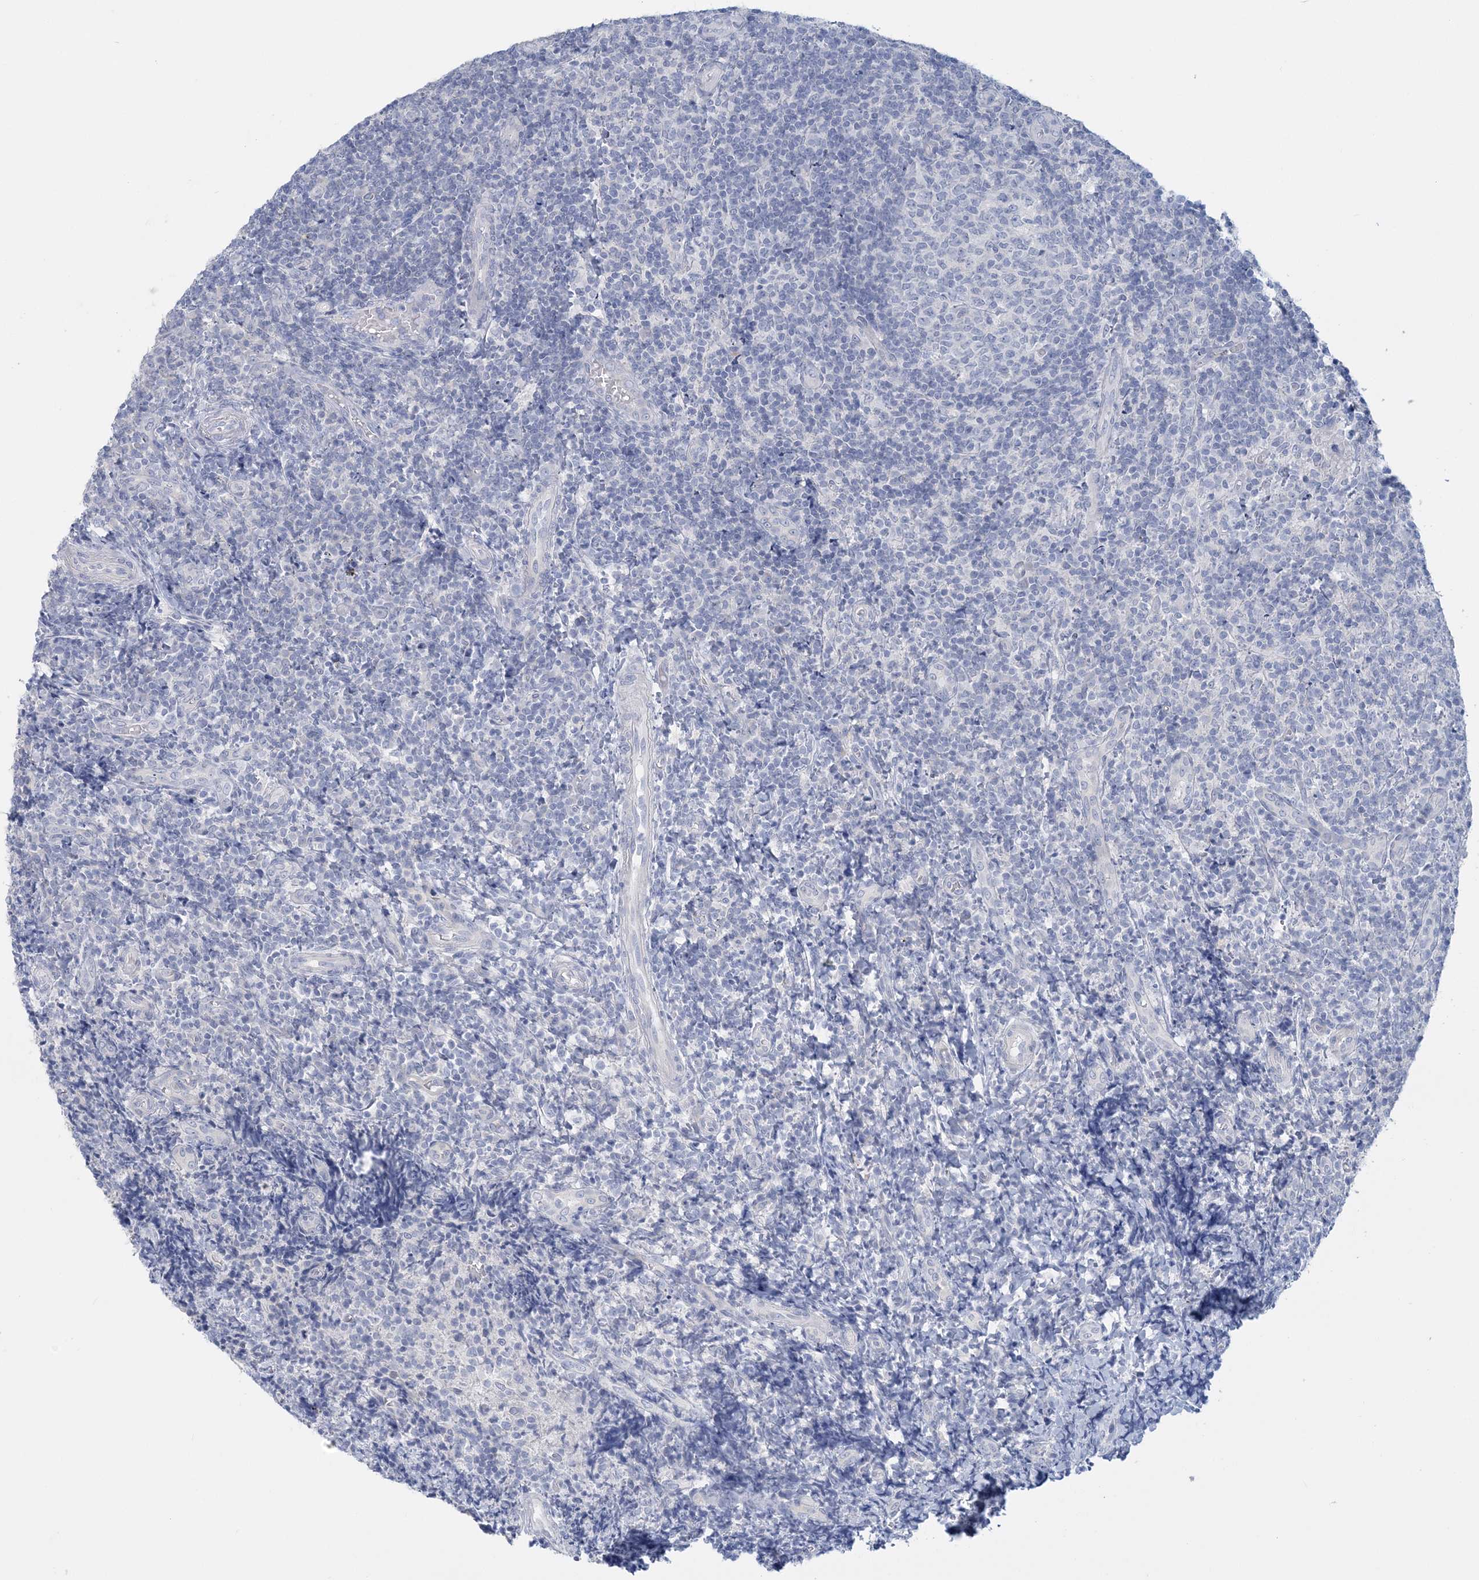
{"staining": {"intensity": "negative", "quantity": "none", "location": "none"}, "tissue": "tonsil", "cell_type": "Germinal center cells", "image_type": "normal", "snomed": [{"axis": "morphology", "description": "Normal tissue, NOS"}, {"axis": "topography", "description": "Tonsil"}], "caption": "DAB (3,3'-diaminobenzidine) immunohistochemical staining of benign tonsil displays no significant expression in germinal center cells.", "gene": "ENSG00000288637", "patient": {"sex": "female", "age": 19}}